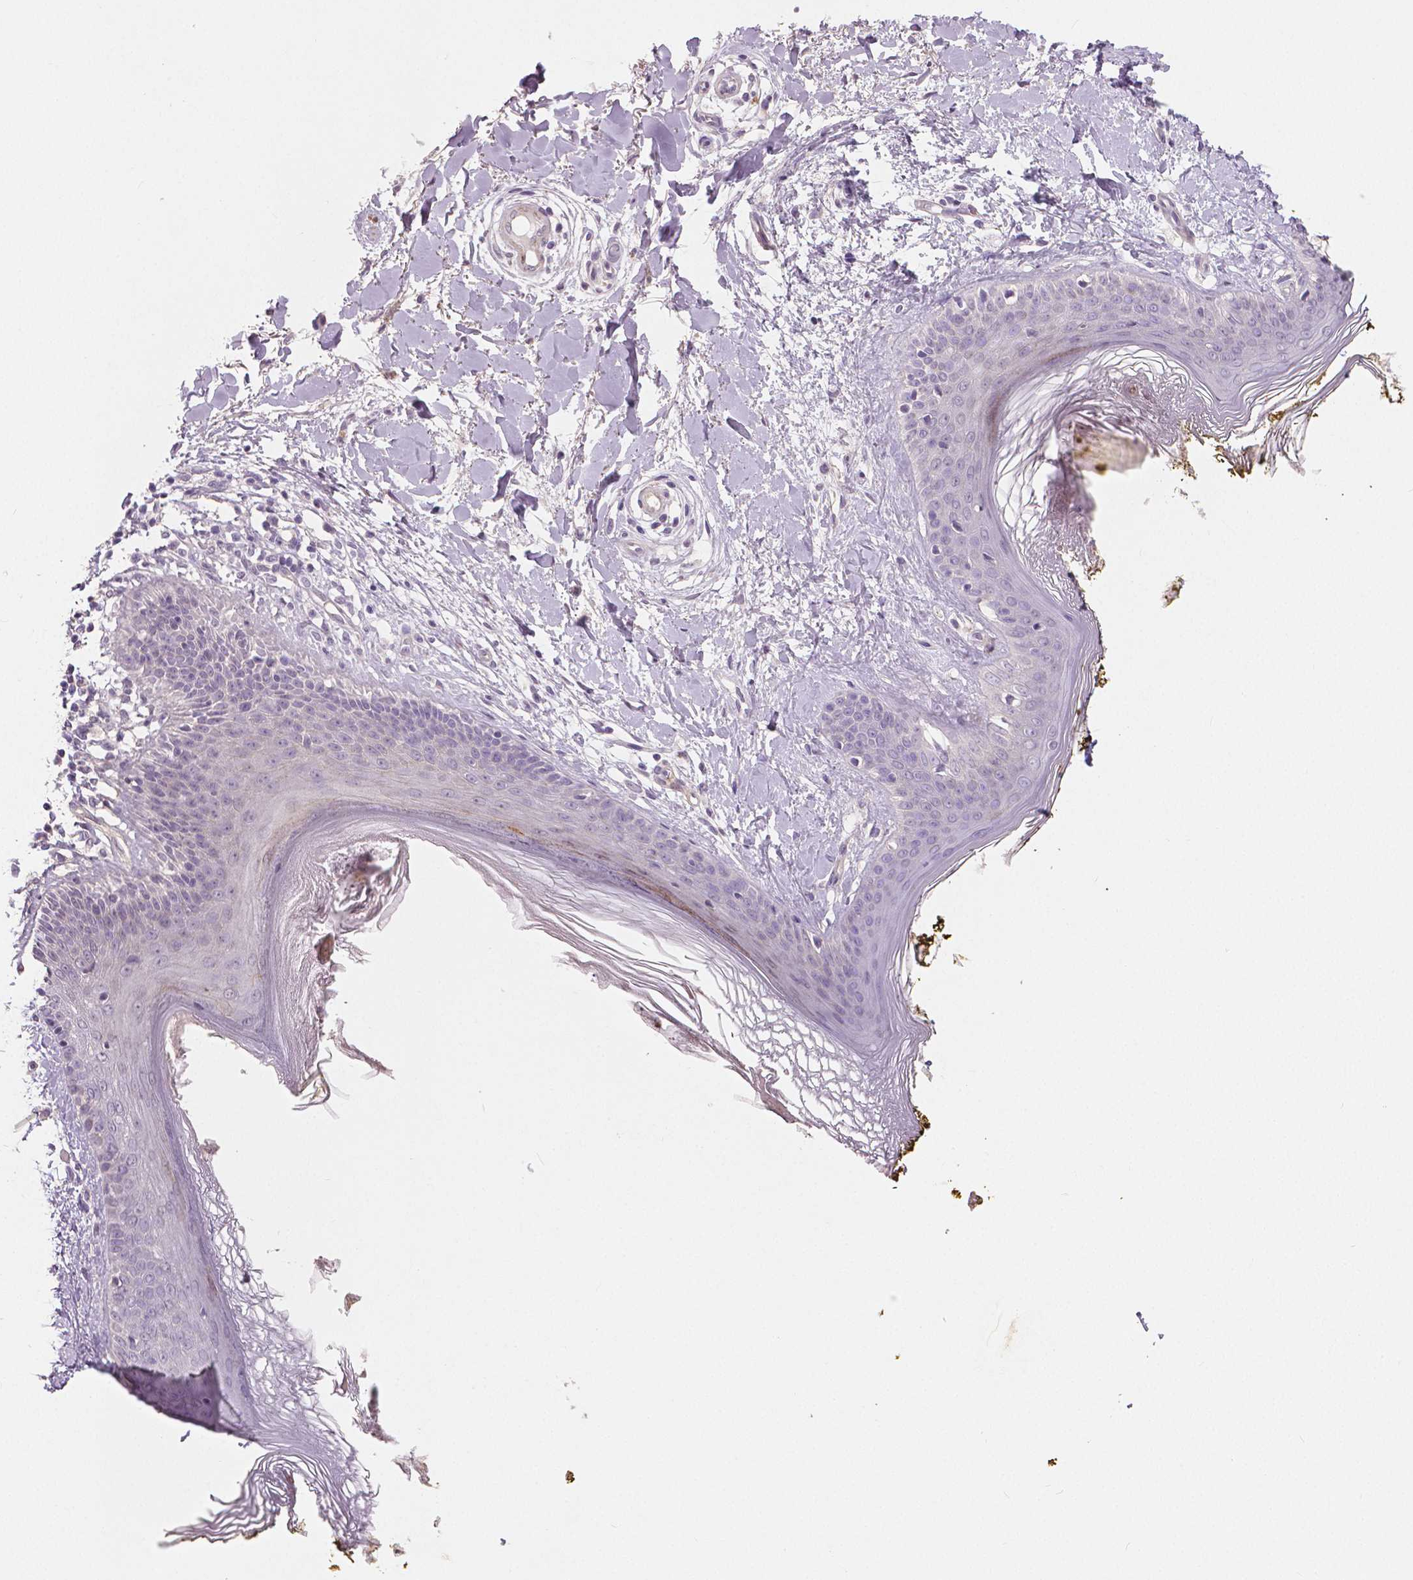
{"staining": {"intensity": "negative", "quantity": "none", "location": "none"}, "tissue": "skin", "cell_type": "Fibroblasts", "image_type": "normal", "snomed": [{"axis": "morphology", "description": "Normal tissue, NOS"}, {"axis": "topography", "description": "Skin"}], "caption": "Fibroblasts show no significant expression in normal skin. (DAB IHC visualized using brightfield microscopy, high magnification).", "gene": "FLT1", "patient": {"sex": "female", "age": 34}}